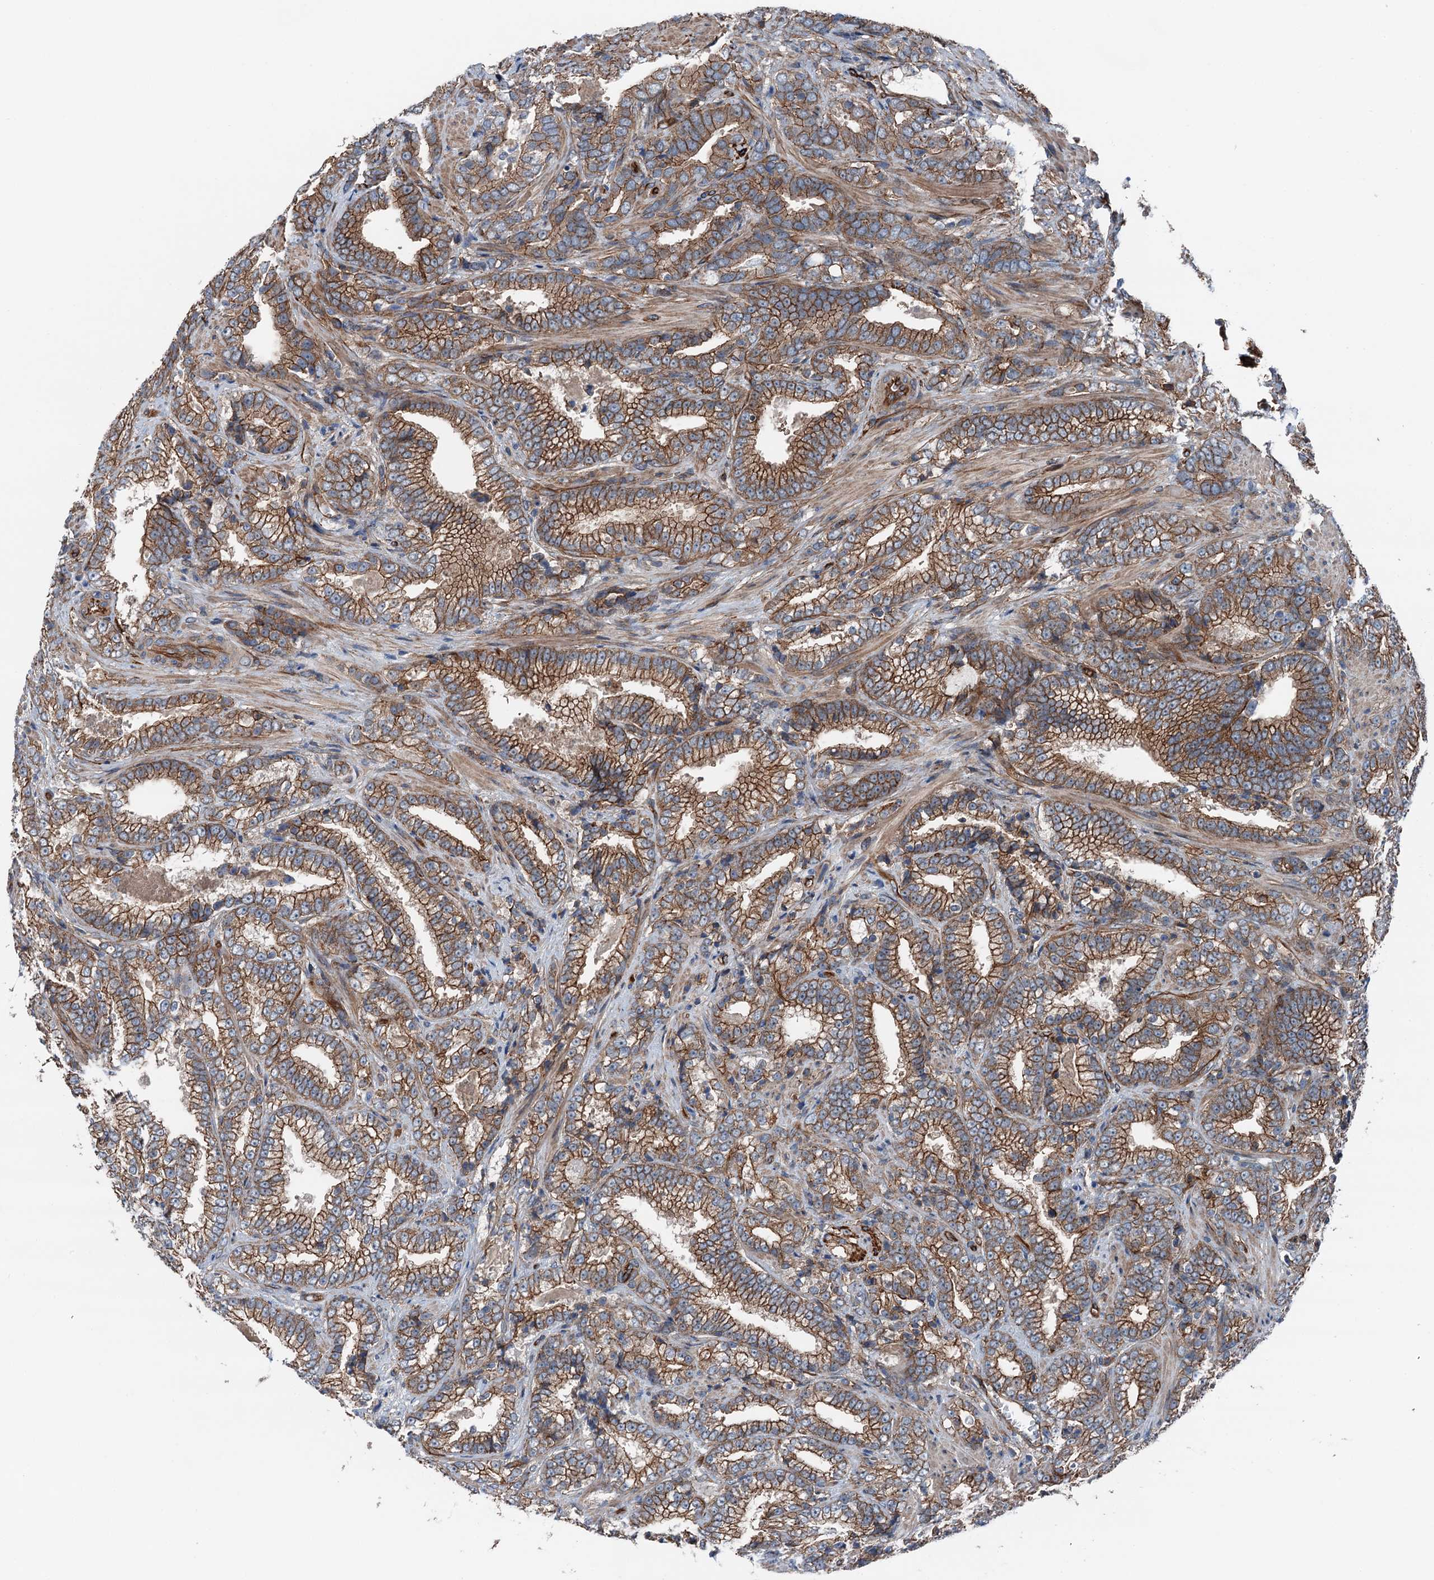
{"staining": {"intensity": "strong", "quantity": ">75%", "location": "cytoplasmic/membranous"}, "tissue": "prostate cancer", "cell_type": "Tumor cells", "image_type": "cancer", "snomed": [{"axis": "morphology", "description": "Adenocarcinoma, High grade"}, {"axis": "topography", "description": "Prostate and seminal vesicle, NOS"}], "caption": "Prostate high-grade adenocarcinoma stained with immunohistochemistry (IHC) shows strong cytoplasmic/membranous expression in approximately >75% of tumor cells. Nuclei are stained in blue.", "gene": "NMRAL1", "patient": {"sex": "male", "age": 67}}